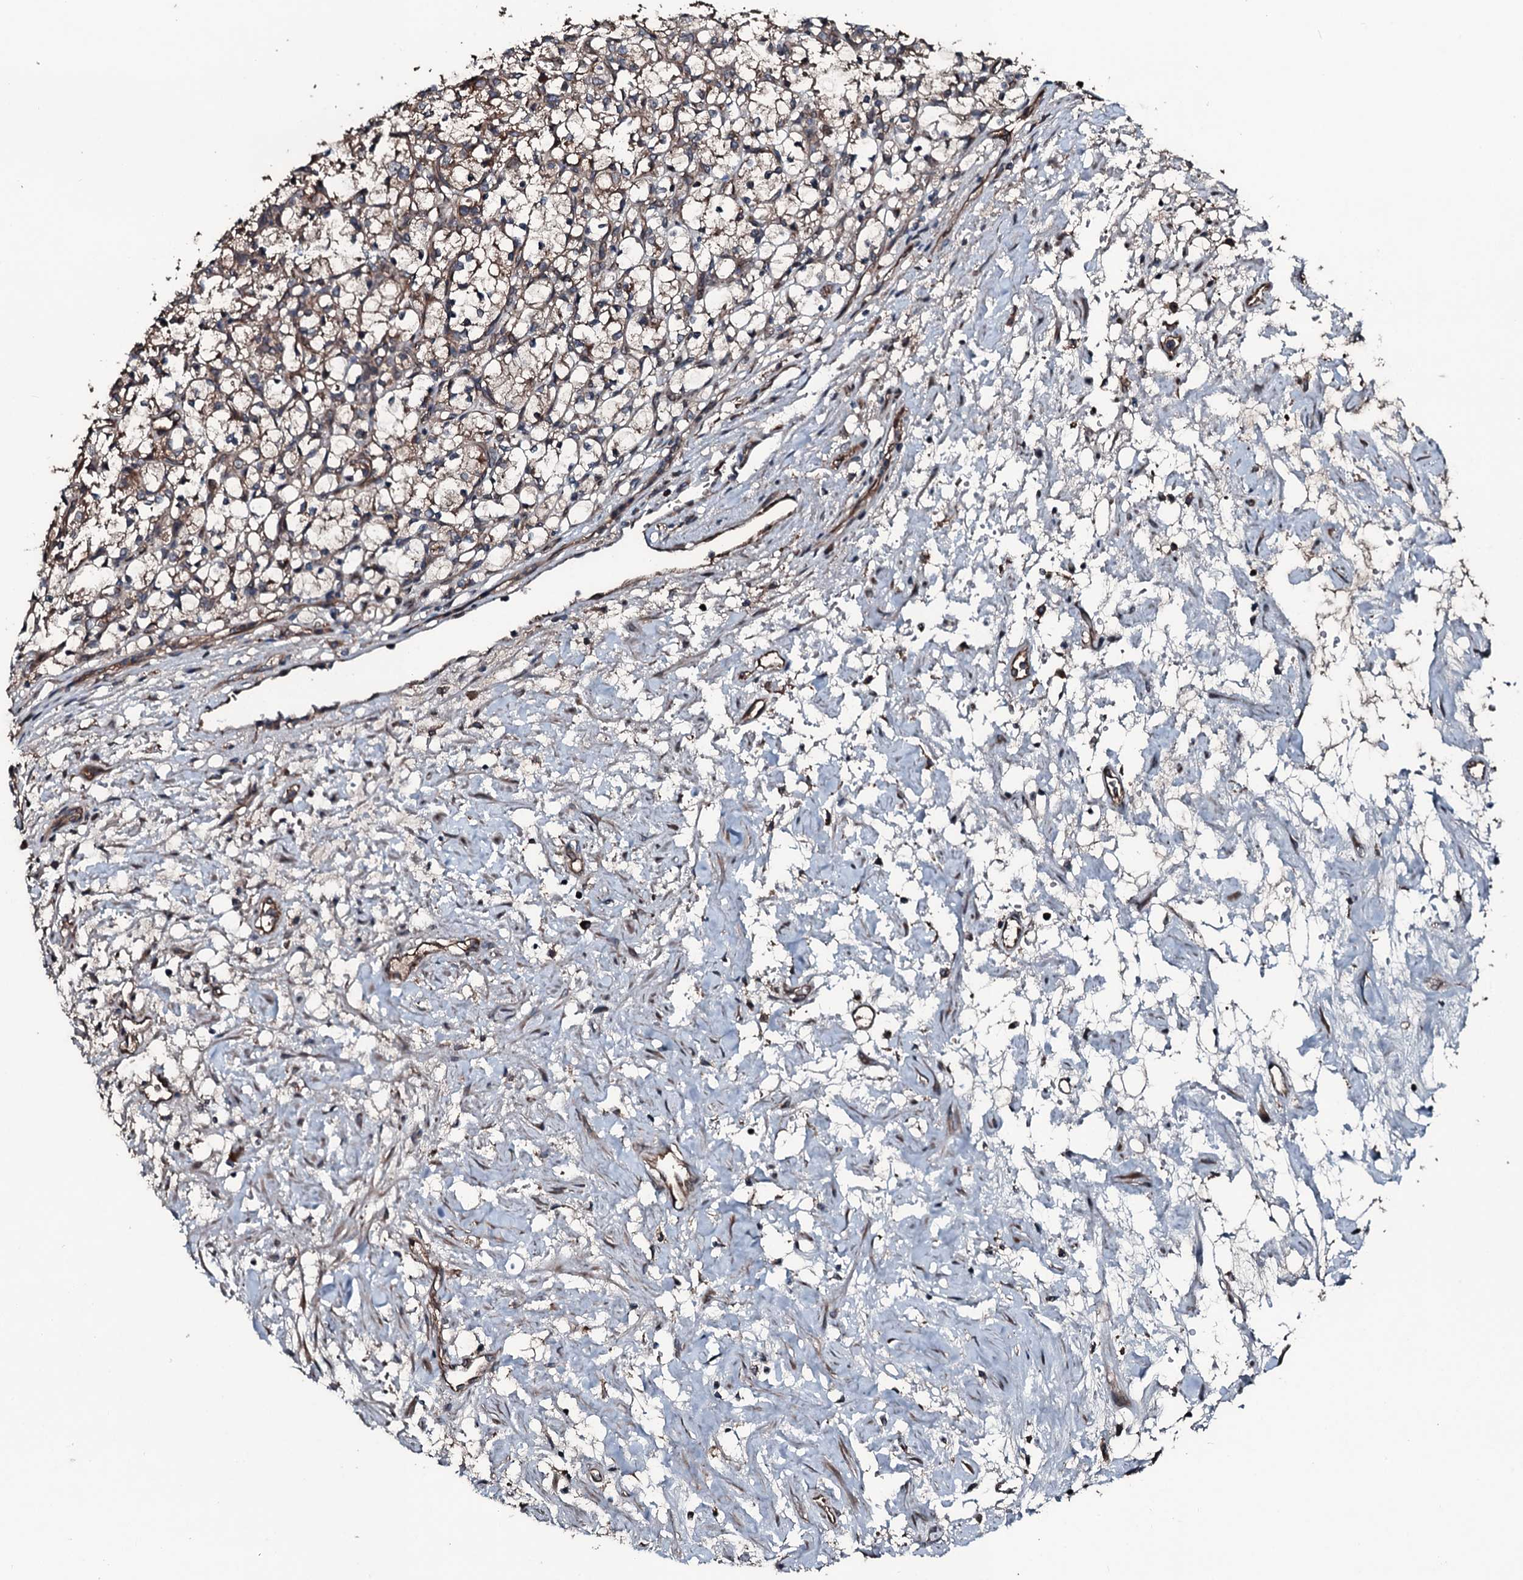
{"staining": {"intensity": "weak", "quantity": ">75%", "location": "cytoplasmic/membranous"}, "tissue": "renal cancer", "cell_type": "Tumor cells", "image_type": "cancer", "snomed": [{"axis": "morphology", "description": "Adenocarcinoma, NOS"}, {"axis": "topography", "description": "Kidney"}], "caption": "Immunohistochemistry micrograph of neoplastic tissue: human renal cancer stained using IHC demonstrates low levels of weak protein expression localized specifically in the cytoplasmic/membranous of tumor cells, appearing as a cytoplasmic/membranous brown color.", "gene": "AARS1", "patient": {"sex": "female", "age": 69}}